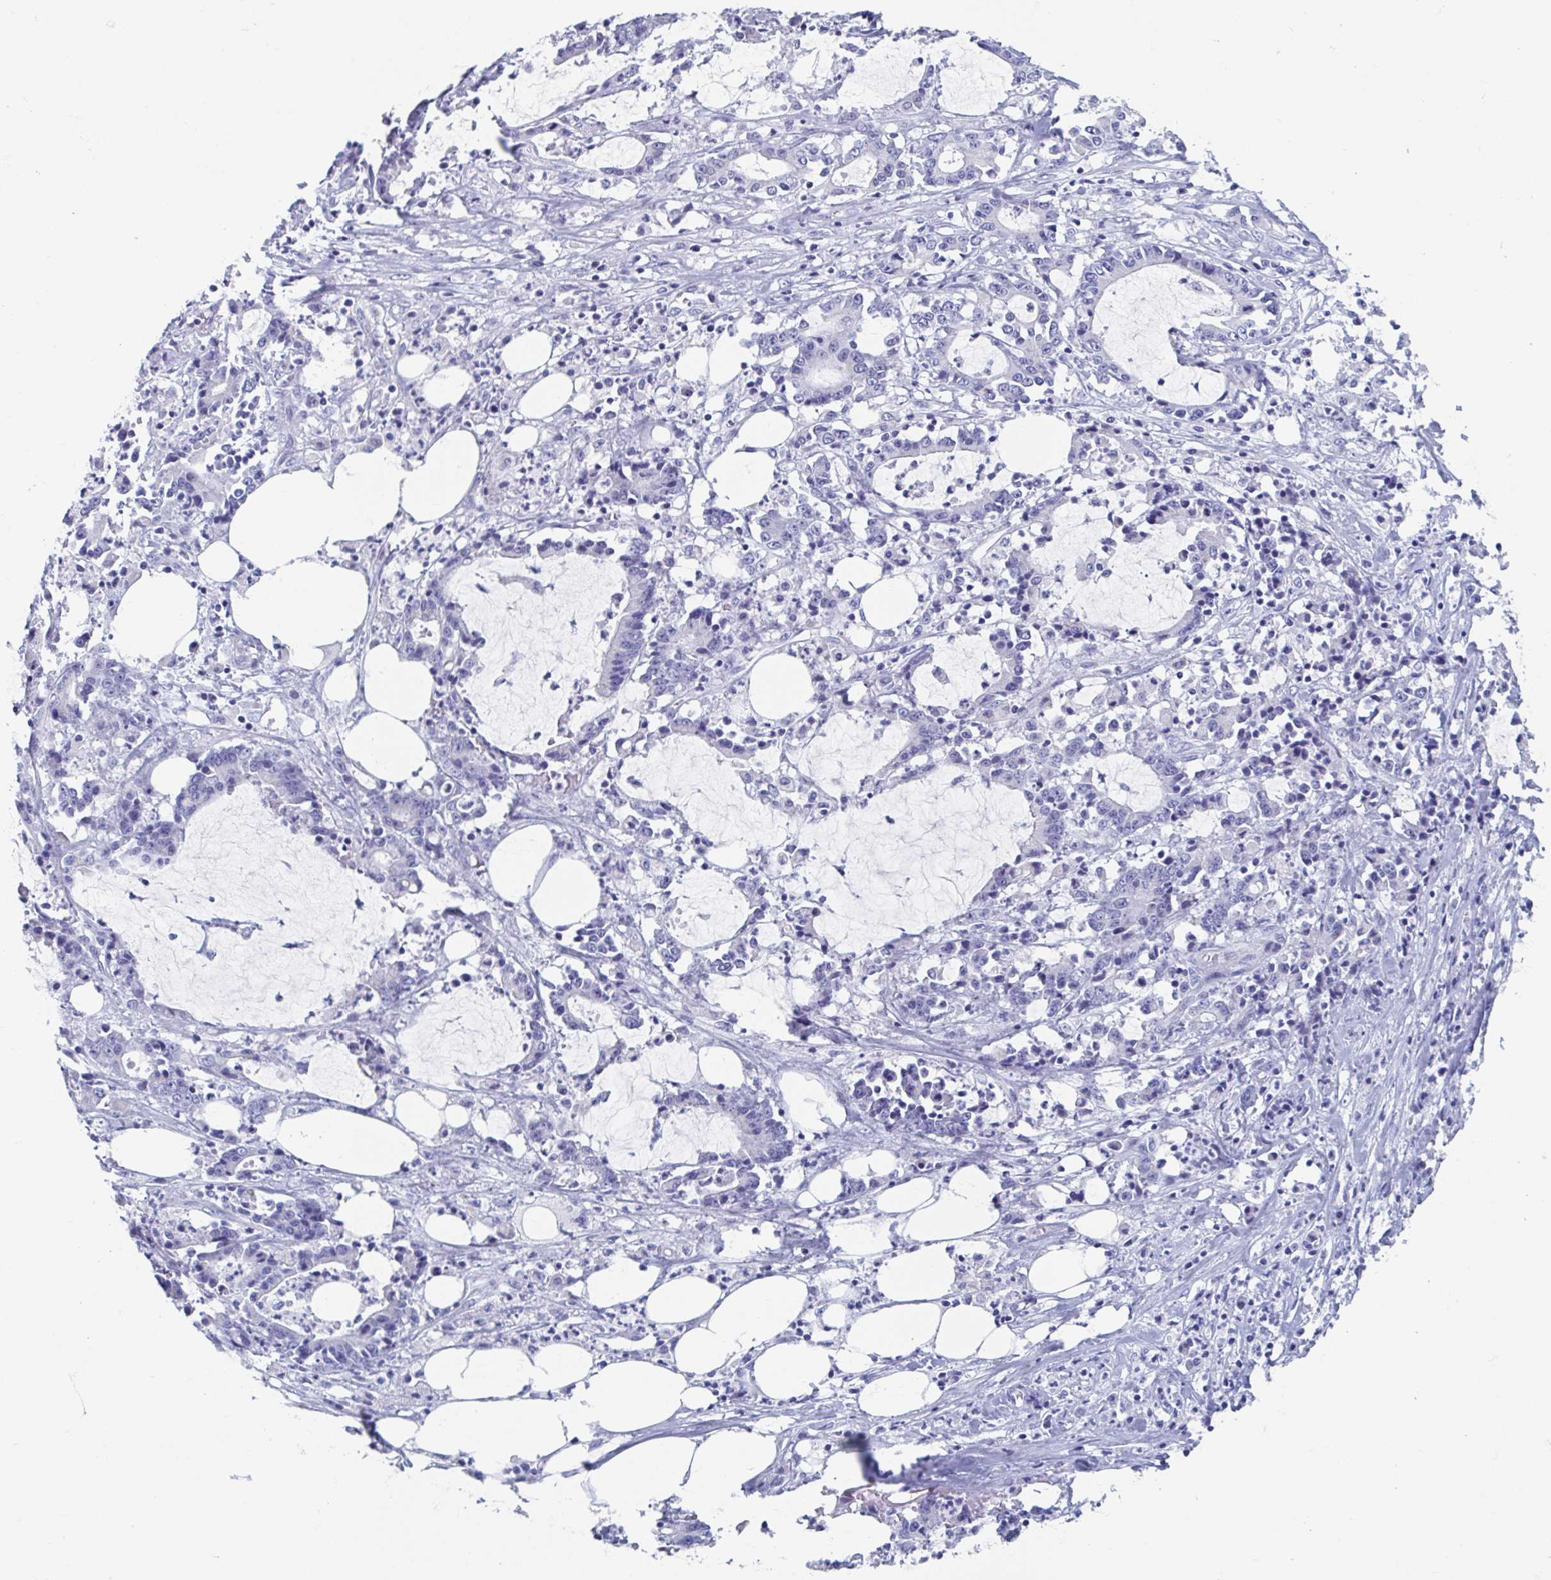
{"staining": {"intensity": "negative", "quantity": "none", "location": "none"}, "tissue": "stomach cancer", "cell_type": "Tumor cells", "image_type": "cancer", "snomed": [{"axis": "morphology", "description": "Adenocarcinoma, NOS"}, {"axis": "topography", "description": "Stomach, upper"}], "caption": "Immunohistochemistry (IHC) of adenocarcinoma (stomach) shows no expression in tumor cells.", "gene": "SHCBP1L", "patient": {"sex": "male", "age": 68}}